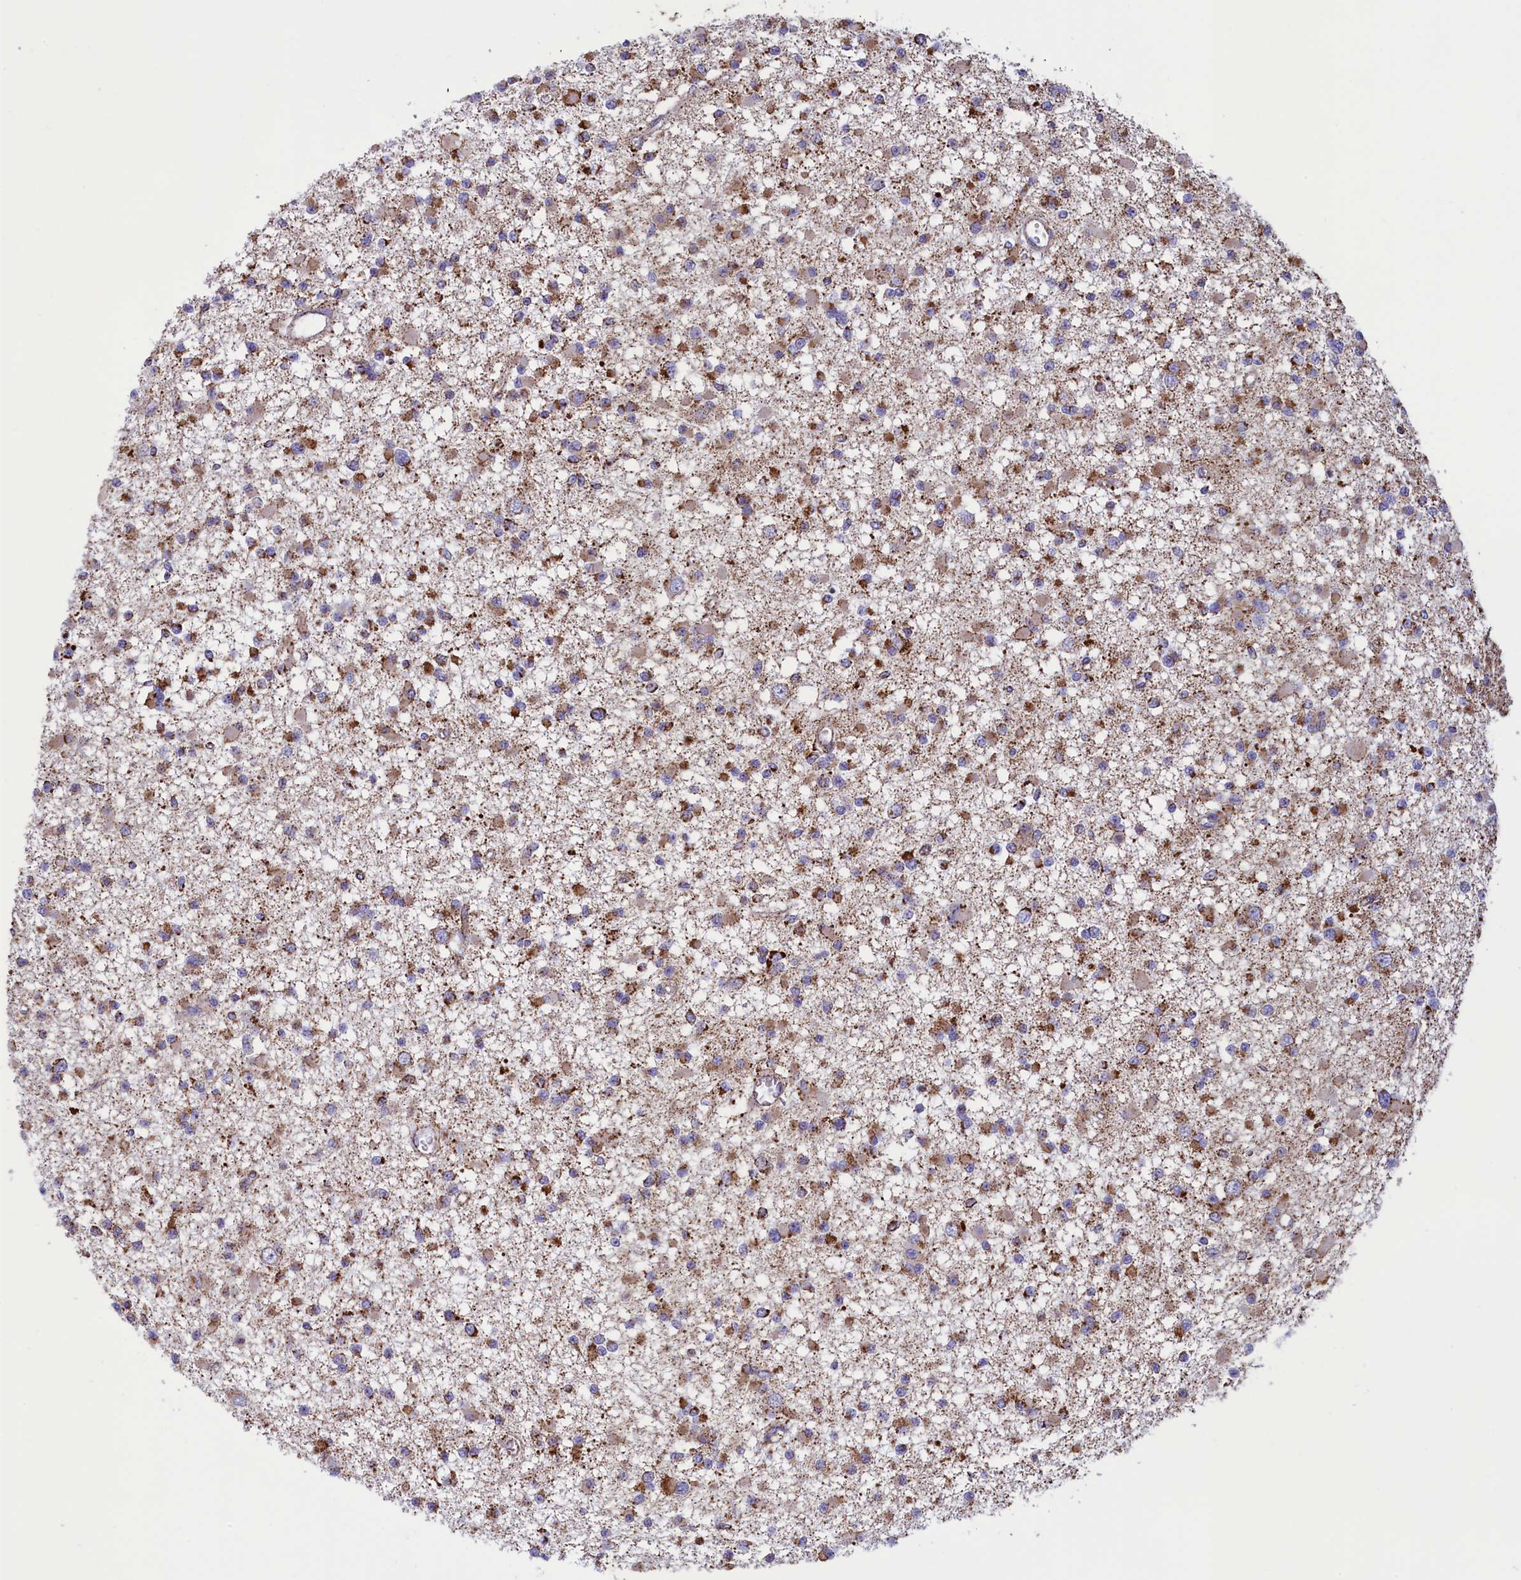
{"staining": {"intensity": "moderate", "quantity": ">75%", "location": "cytoplasmic/membranous"}, "tissue": "glioma", "cell_type": "Tumor cells", "image_type": "cancer", "snomed": [{"axis": "morphology", "description": "Glioma, malignant, Low grade"}, {"axis": "topography", "description": "Brain"}], "caption": "High-power microscopy captured an IHC photomicrograph of malignant low-grade glioma, revealing moderate cytoplasmic/membranous expression in about >75% of tumor cells.", "gene": "ISOC2", "patient": {"sex": "female", "age": 22}}